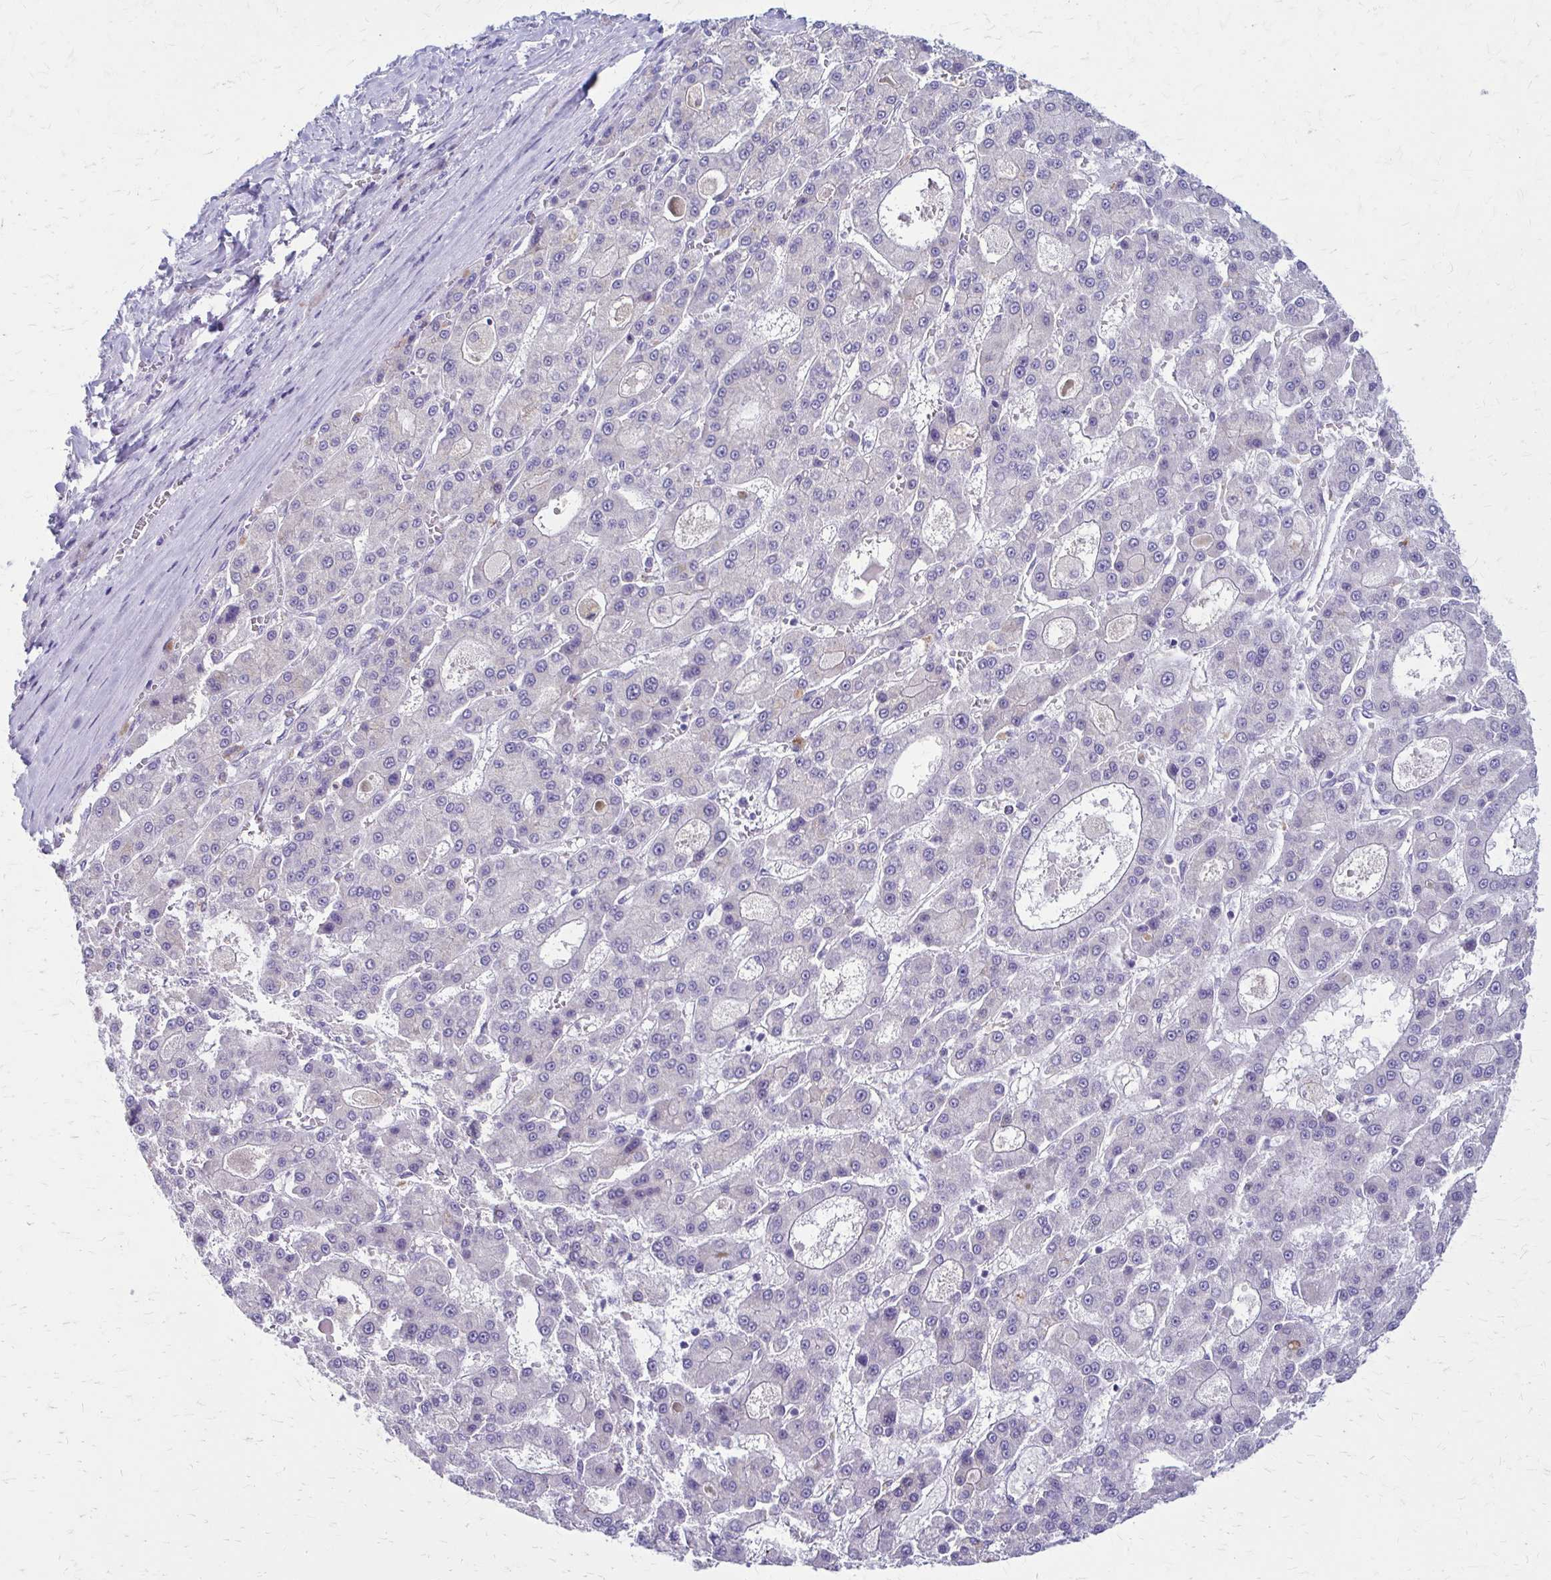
{"staining": {"intensity": "negative", "quantity": "none", "location": "none"}, "tissue": "liver cancer", "cell_type": "Tumor cells", "image_type": "cancer", "snomed": [{"axis": "morphology", "description": "Carcinoma, Hepatocellular, NOS"}, {"axis": "topography", "description": "Liver"}], "caption": "Tumor cells are negative for brown protein staining in liver cancer (hepatocellular carcinoma).", "gene": "SAMD13", "patient": {"sex": "male", "age": 70}}